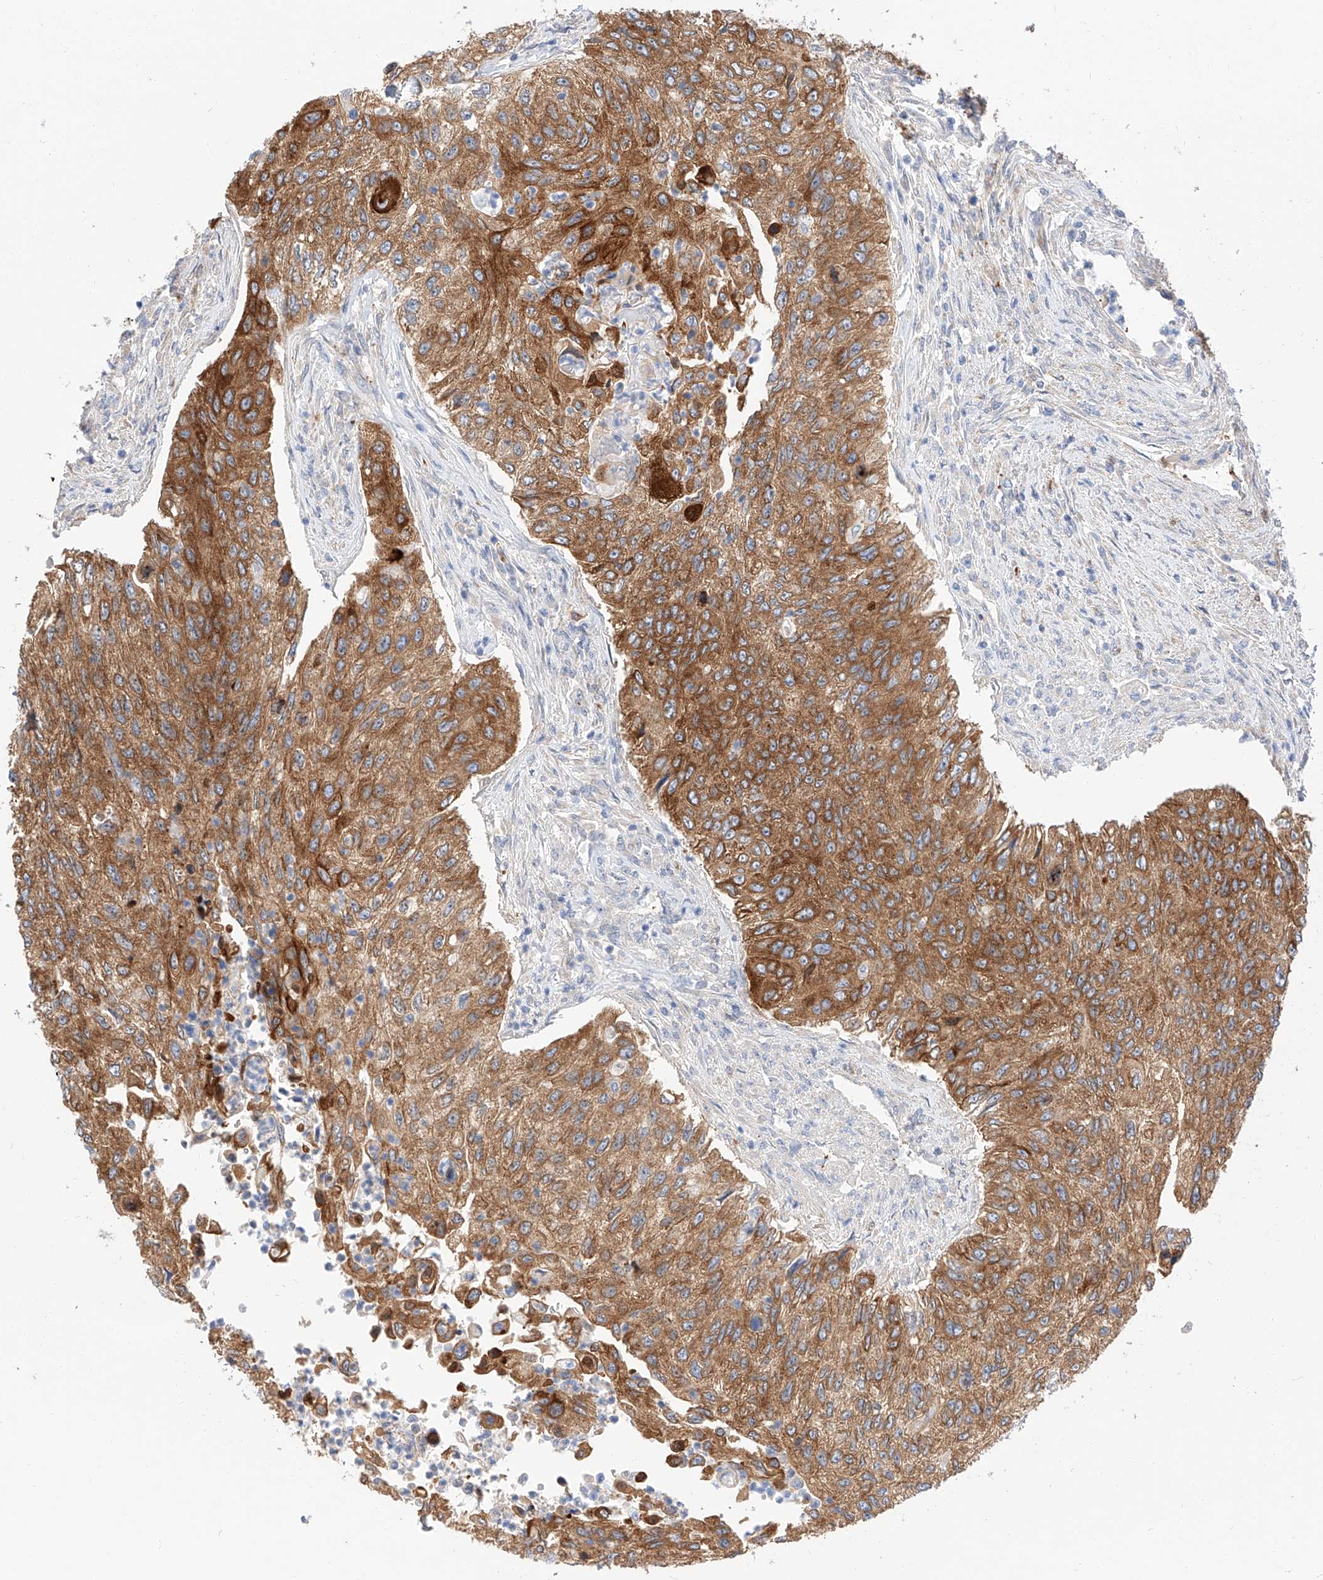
{"staining": {"intensity": "moderate", "quantity": ">75%", "location": "cytoplasmic/membranous"}, "tissue": "urothelial cancer", "cell_type": "Tumor cells", "image_type": "cancer", "snomed": [{"axis": "morphology", "description": "Urothelial carcinoma, High grade"}, {"axis": "topography", "description": "Urinary bladder"}], "caption": "Immunohistochemistry (IHC) micrograph of human high-grade urothelial carcinoma stained for a protein (brown), which demonstrates medium levels of moderate cytoplasmic/membranous positivity in approximately >75% of tumor cells.", "gene": "MAP7", "patient": {"sex": "female", "age": 60}}